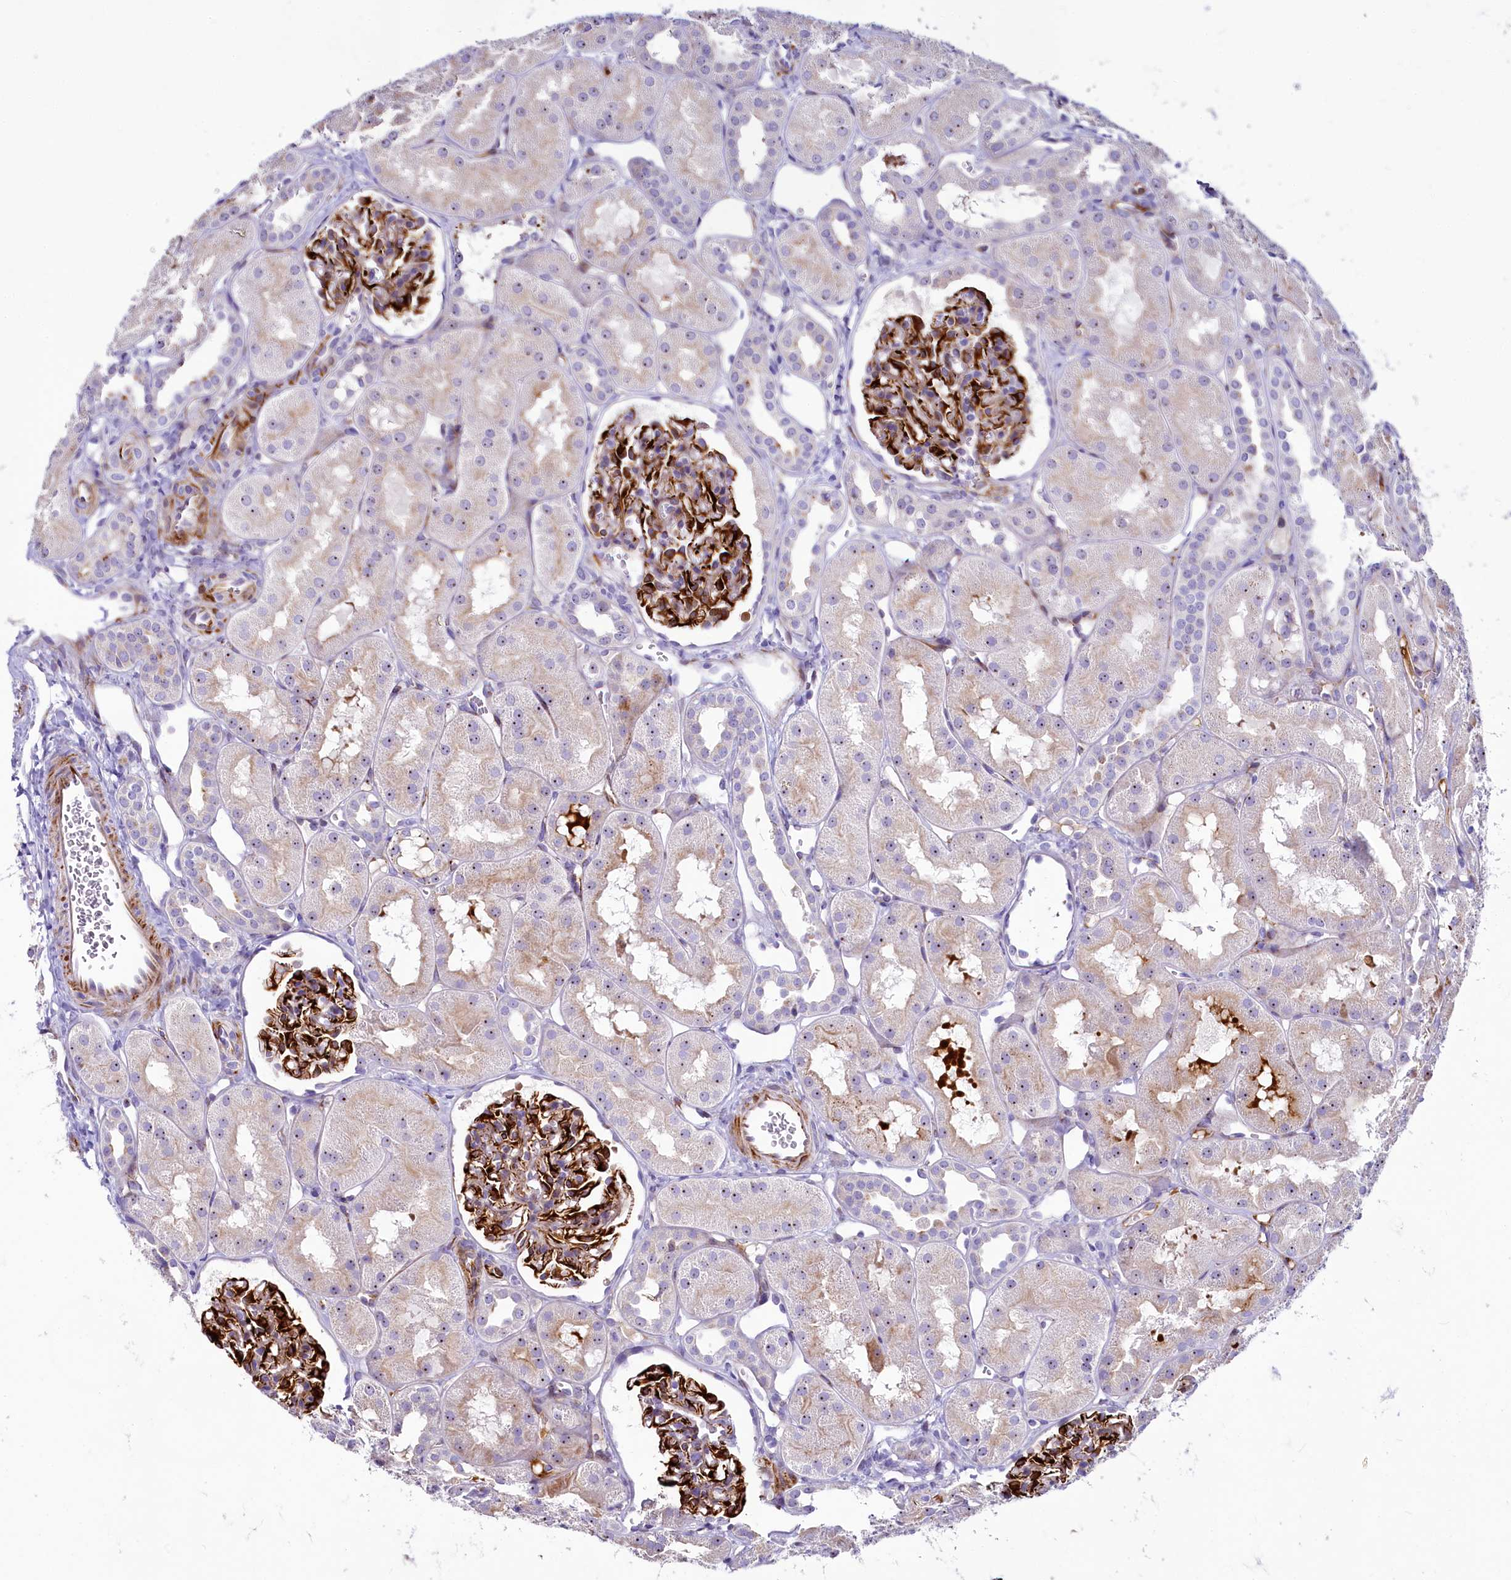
{"staining": {"intensity": "strong", "quantity": ">75%", "location": "cytoplasmic/membranous"}, "tissue": "kidney", "cell_type": "Cells in glomeruli", "image_type": "normal", "snomed": [{"axis": "morphology", "description": "Normal tissue, NOS"}, {"axis": "topography", "description": "Kidney"}, {"axis": "topography", "description": "Urinary bladder"}], "caption": "Kidney stained with DAB (3,3'-diaminobenzidine) immunohistochemistry shows high levels of strong cytoplasmic/membranous expression in about >75% of cells in glomeruli. Nuclei are stained in blue.", "gene": "SH3TC2", "patient": {"sex": "male", "age": 16}}